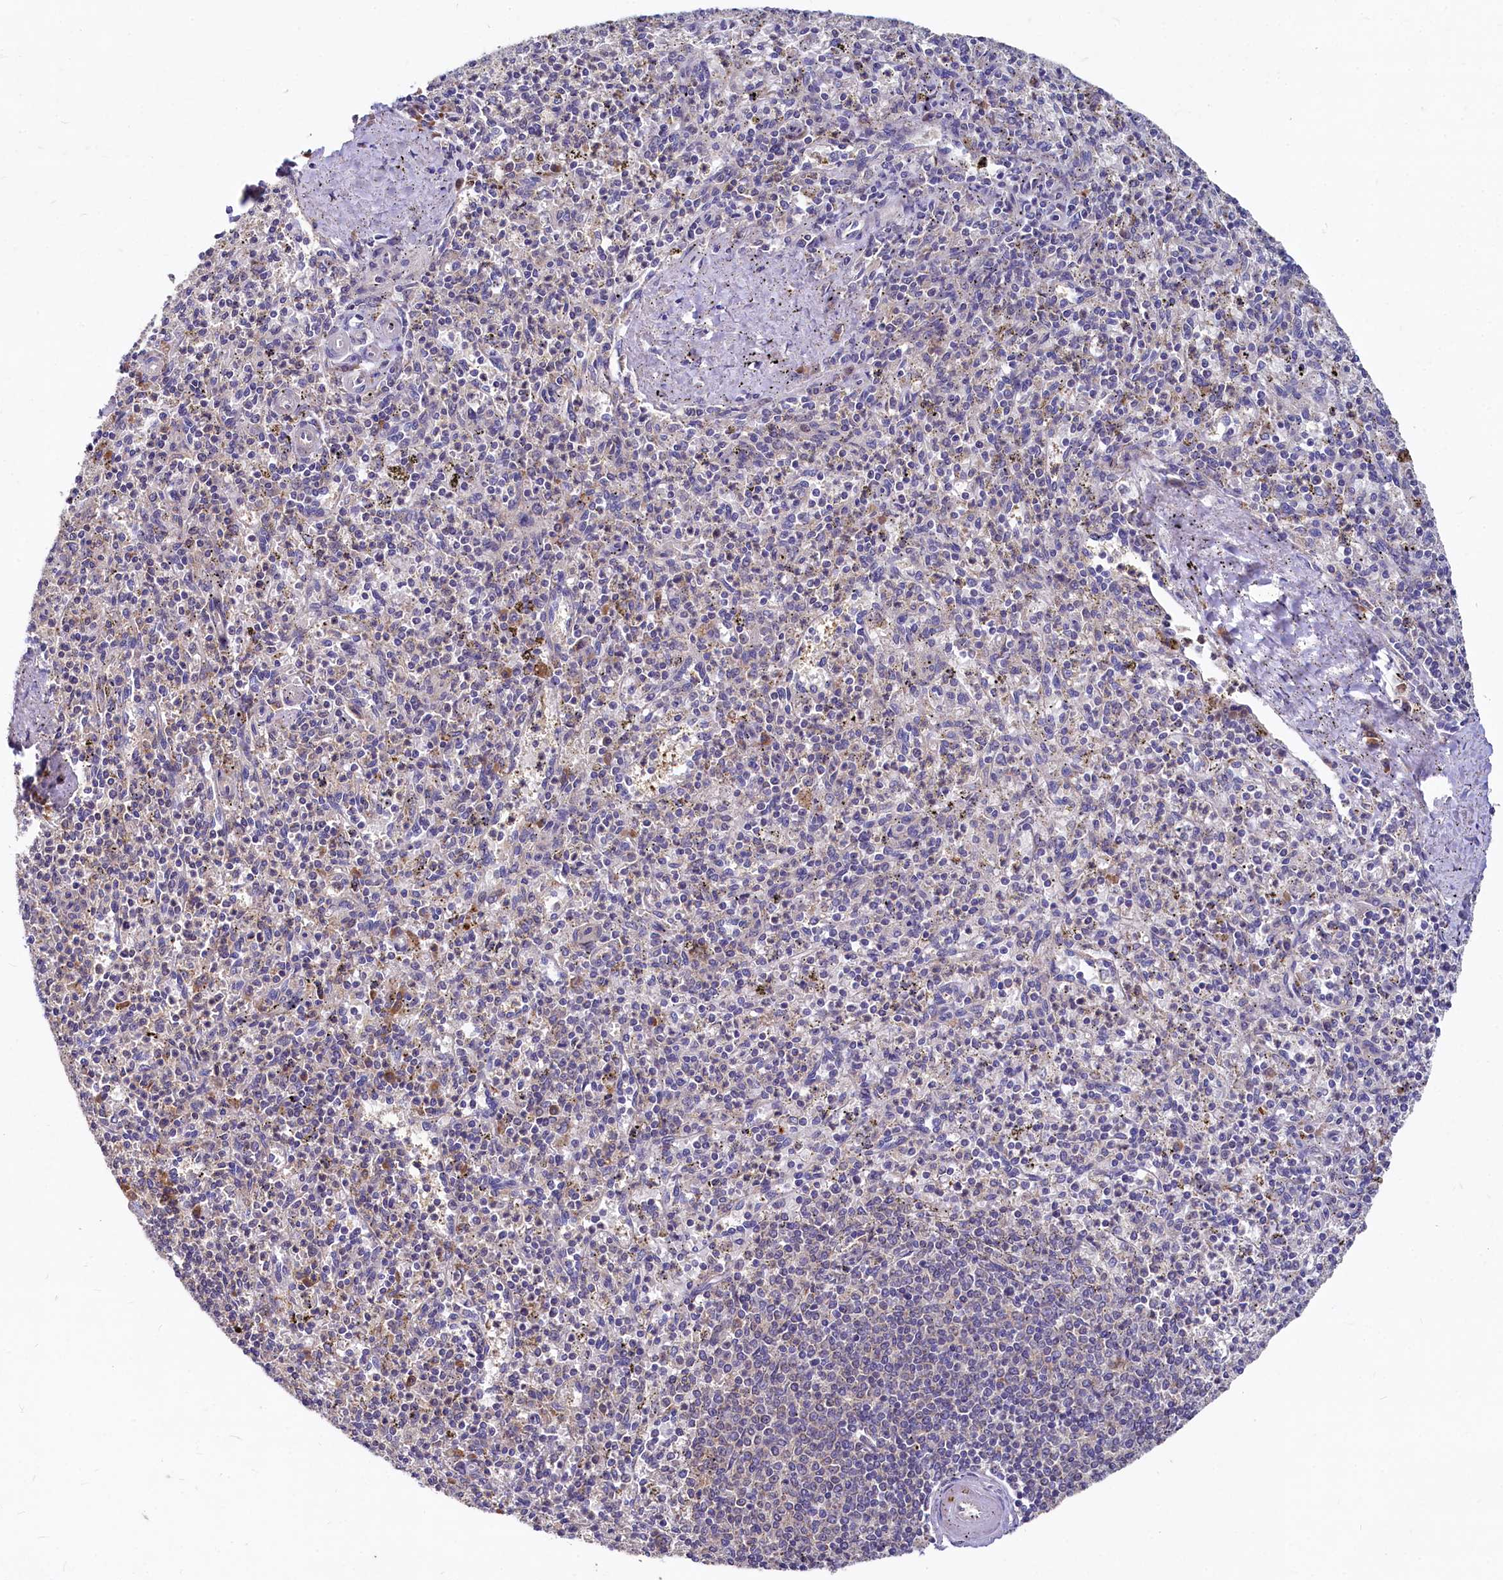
{"staining": {"intensity": "negative", "quantity": "none", "location": "none"}, "tissue": "spleen", "cell_type": "Cells in red pulp", "image_type": "normal", "snomed": [{"axis": "morphology", "description": "Normal tissue, NOS"}, {"axis": "topography", "description": "Spleen"}], "caption": "DAB immunohistochemical staining of normal human spleen displays no significant staining in cells in red pulp. The staining was performed using DAB to visualize the protein expression in brown, while the nuclei were stained in blue with hematoxylin (Magnification: 20x).", "gene": "EIF2B2", "patient": {"sex": "male", "age": 72}}